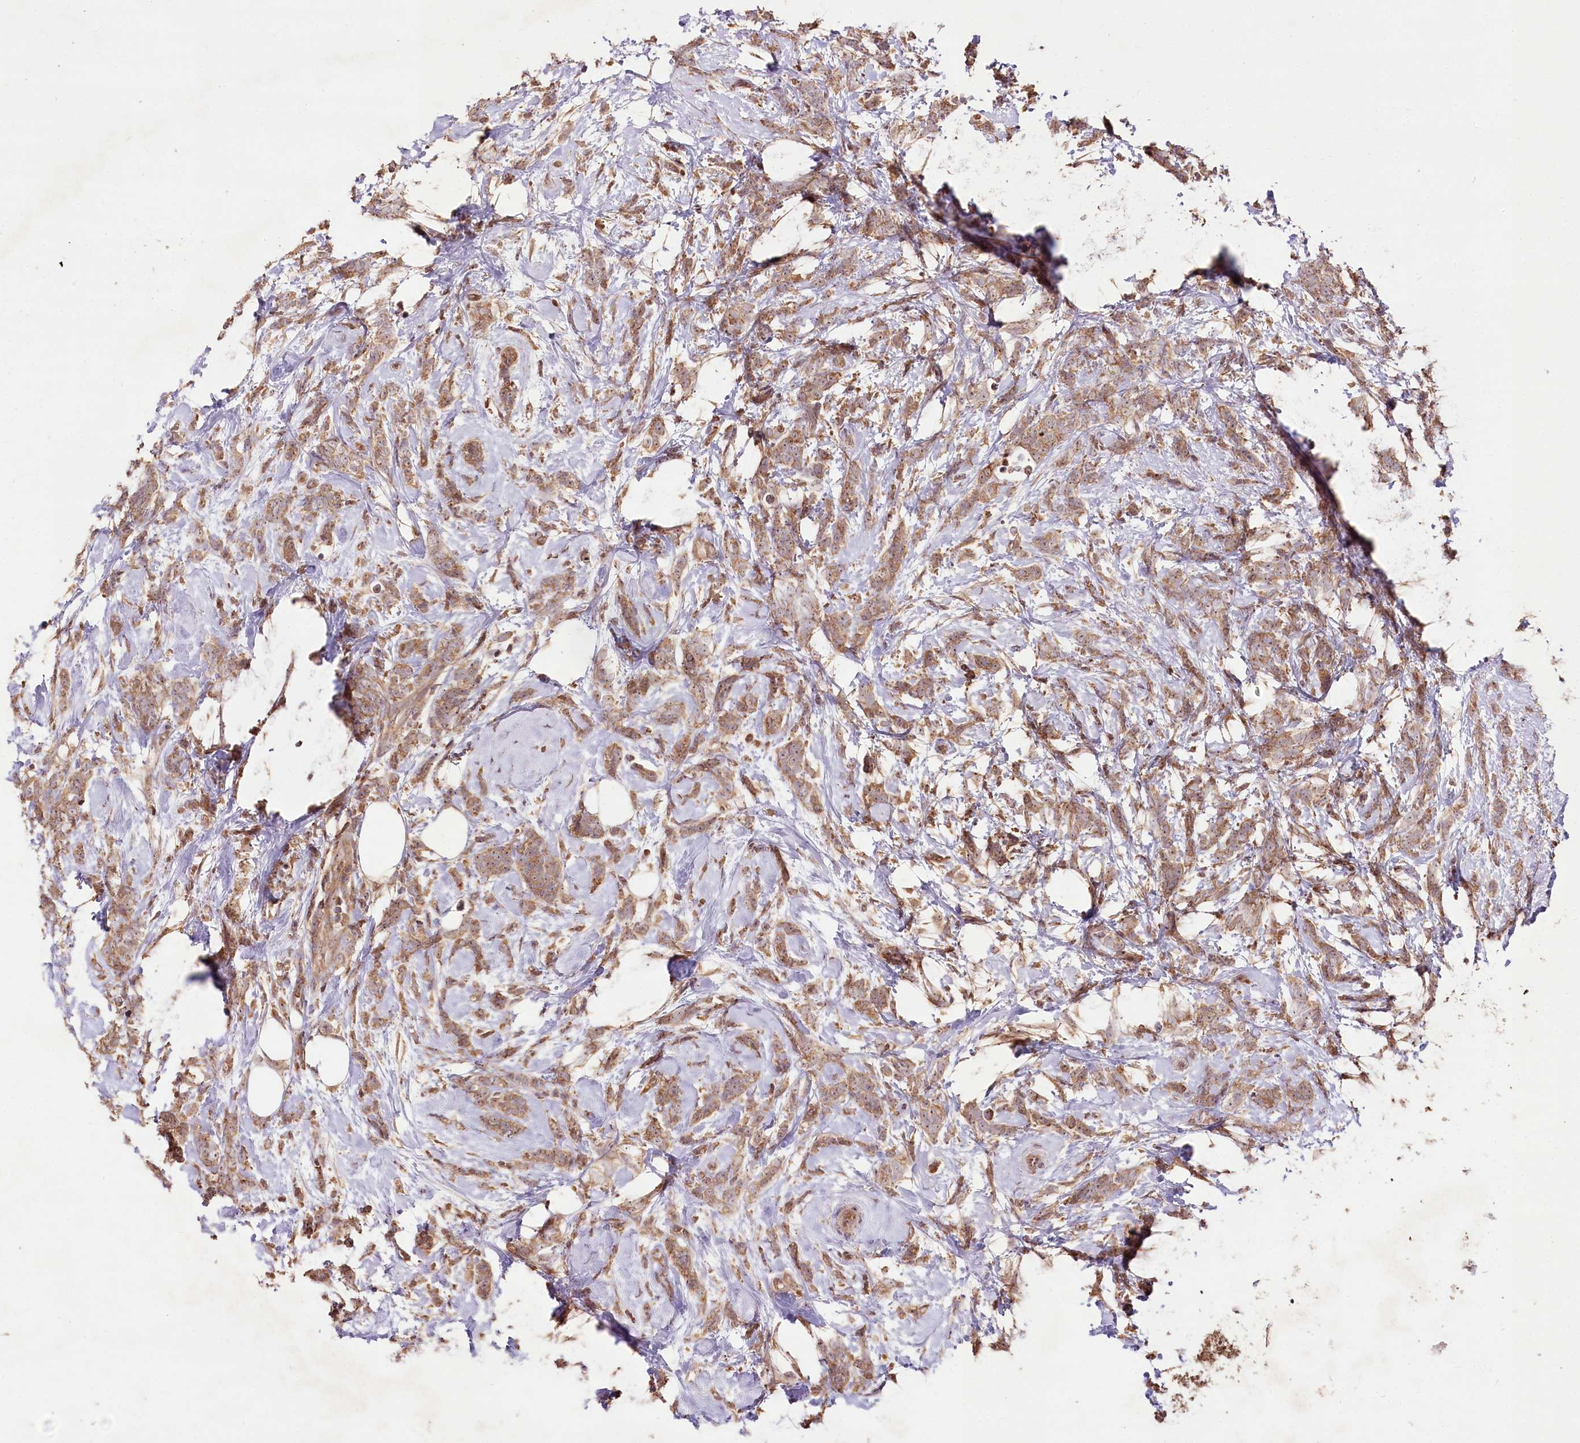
{"staining": {"intensity": "moderate", "quantity": ">75%", "location": "cytoplasmic/membranous,nuclear"}, "tissue": "breast cancer", "cell_type": "Tumor cells", "image_type": "cancer", "snomed": [{"axis": "morphology", "description": "Lobular carcinoma"}, {"axis": "topography", "description": "Breast"}], "caption": "Breast cancer (lobular carcinoma) stained with a brown dye displays moderate cytoplasmic/membranous and nuclear positive positivity in about >75% of tumor cells.", "gene": "FAM53B", "patient": {"sex": "female", "age": 58}}